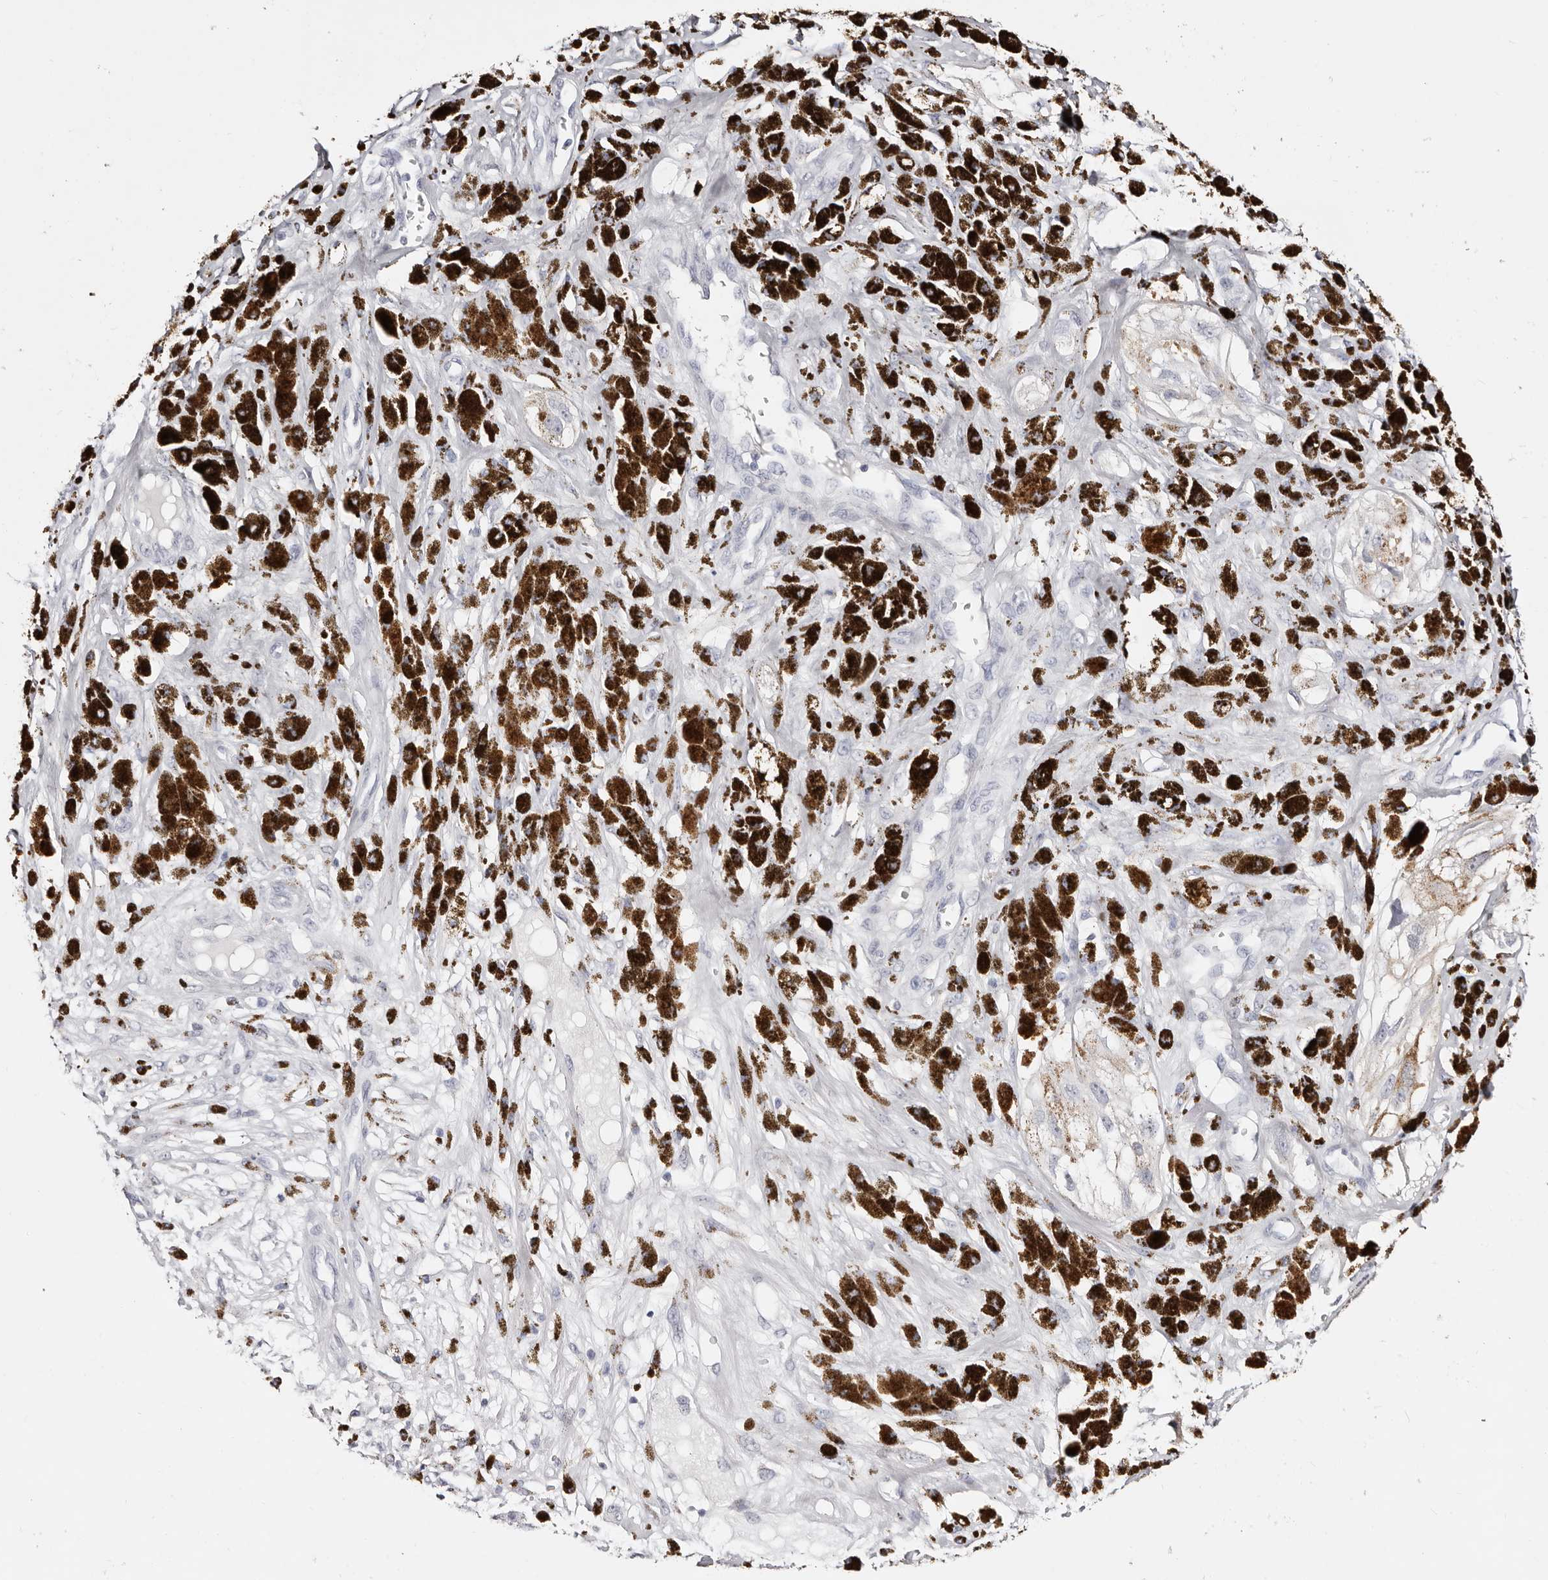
{"staining": {"intensity": "negative", "quantity": "none", "location": "none"}, "tissue": "melanoma", "cell_type": "Tumor cells", "image_type": "cancer", "snomed": [{"axis": "morphology", "description": "Malignant melanoma, NOS"}, {"axis": "topography", "description": "Skin"}], "caption": "IHC micrograph of neoplastic tissue: human melanoma stained with DAB (3,3'-diaminobenzidine) demonstrates no significant protein staining in tumor cells.", "gene": "AKNAD1", "patient": {"sex": "male", "age": 88}}